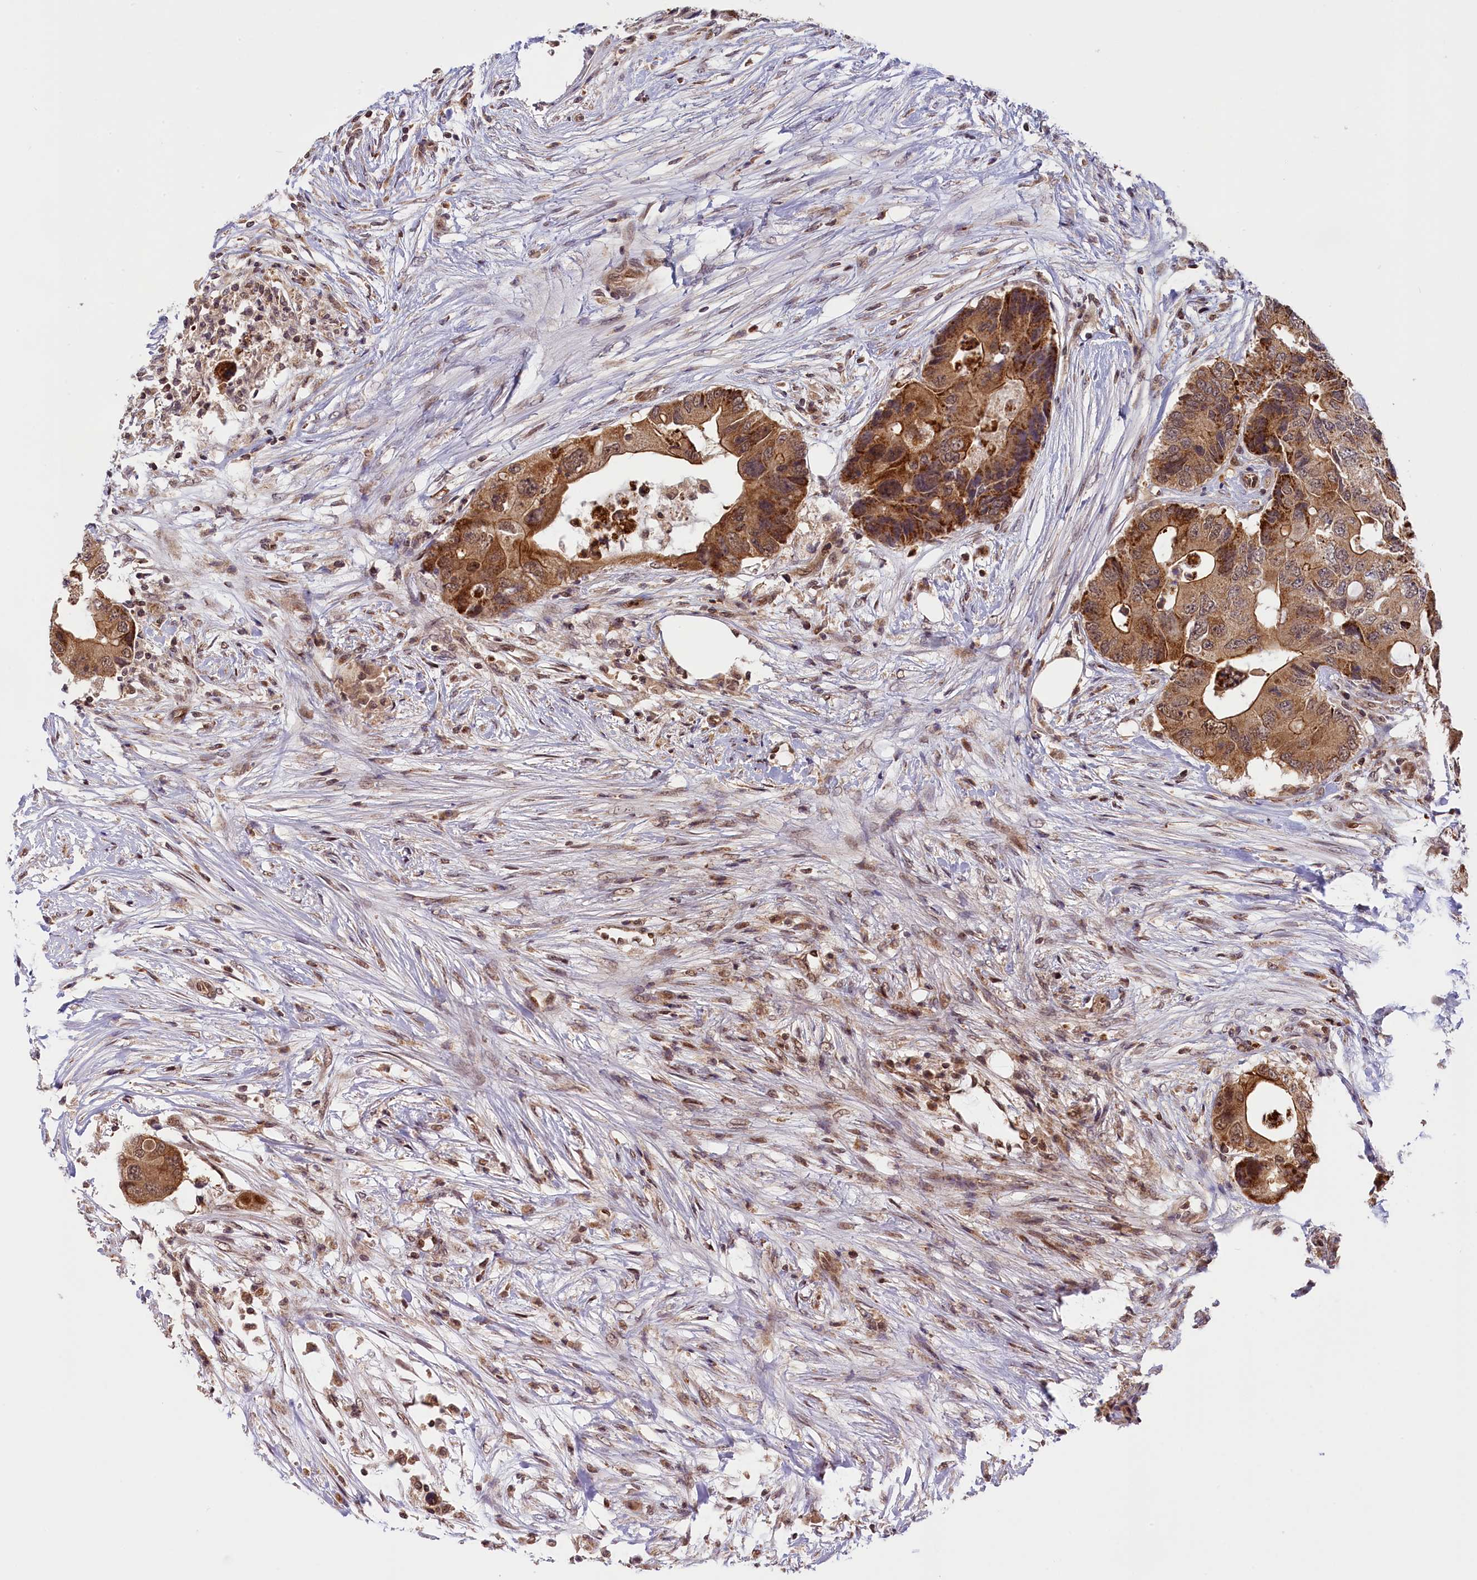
{"staining": {"intensity": "moderate", "quantity": ">75%", "location": "cytoplasmic/membranous,nuclear"}, "tissue": "colorectal cancer", "cell_type": "Tumor cells", "image_type": "cancer", "snomed": [{"axis": "morphology", "description": "Adenocarcinoma, NOS"}, {"axis": "topography", "description": "Colon"}], "caption": "The immunohistochemical stain highlights moderate cytoplasmic/membranous and nuclear staining in tumor cells of adenocarcinoma (colorectal) tissue.", "gene": "CARD8", "patient": {"sex": "male", "age": 71}}